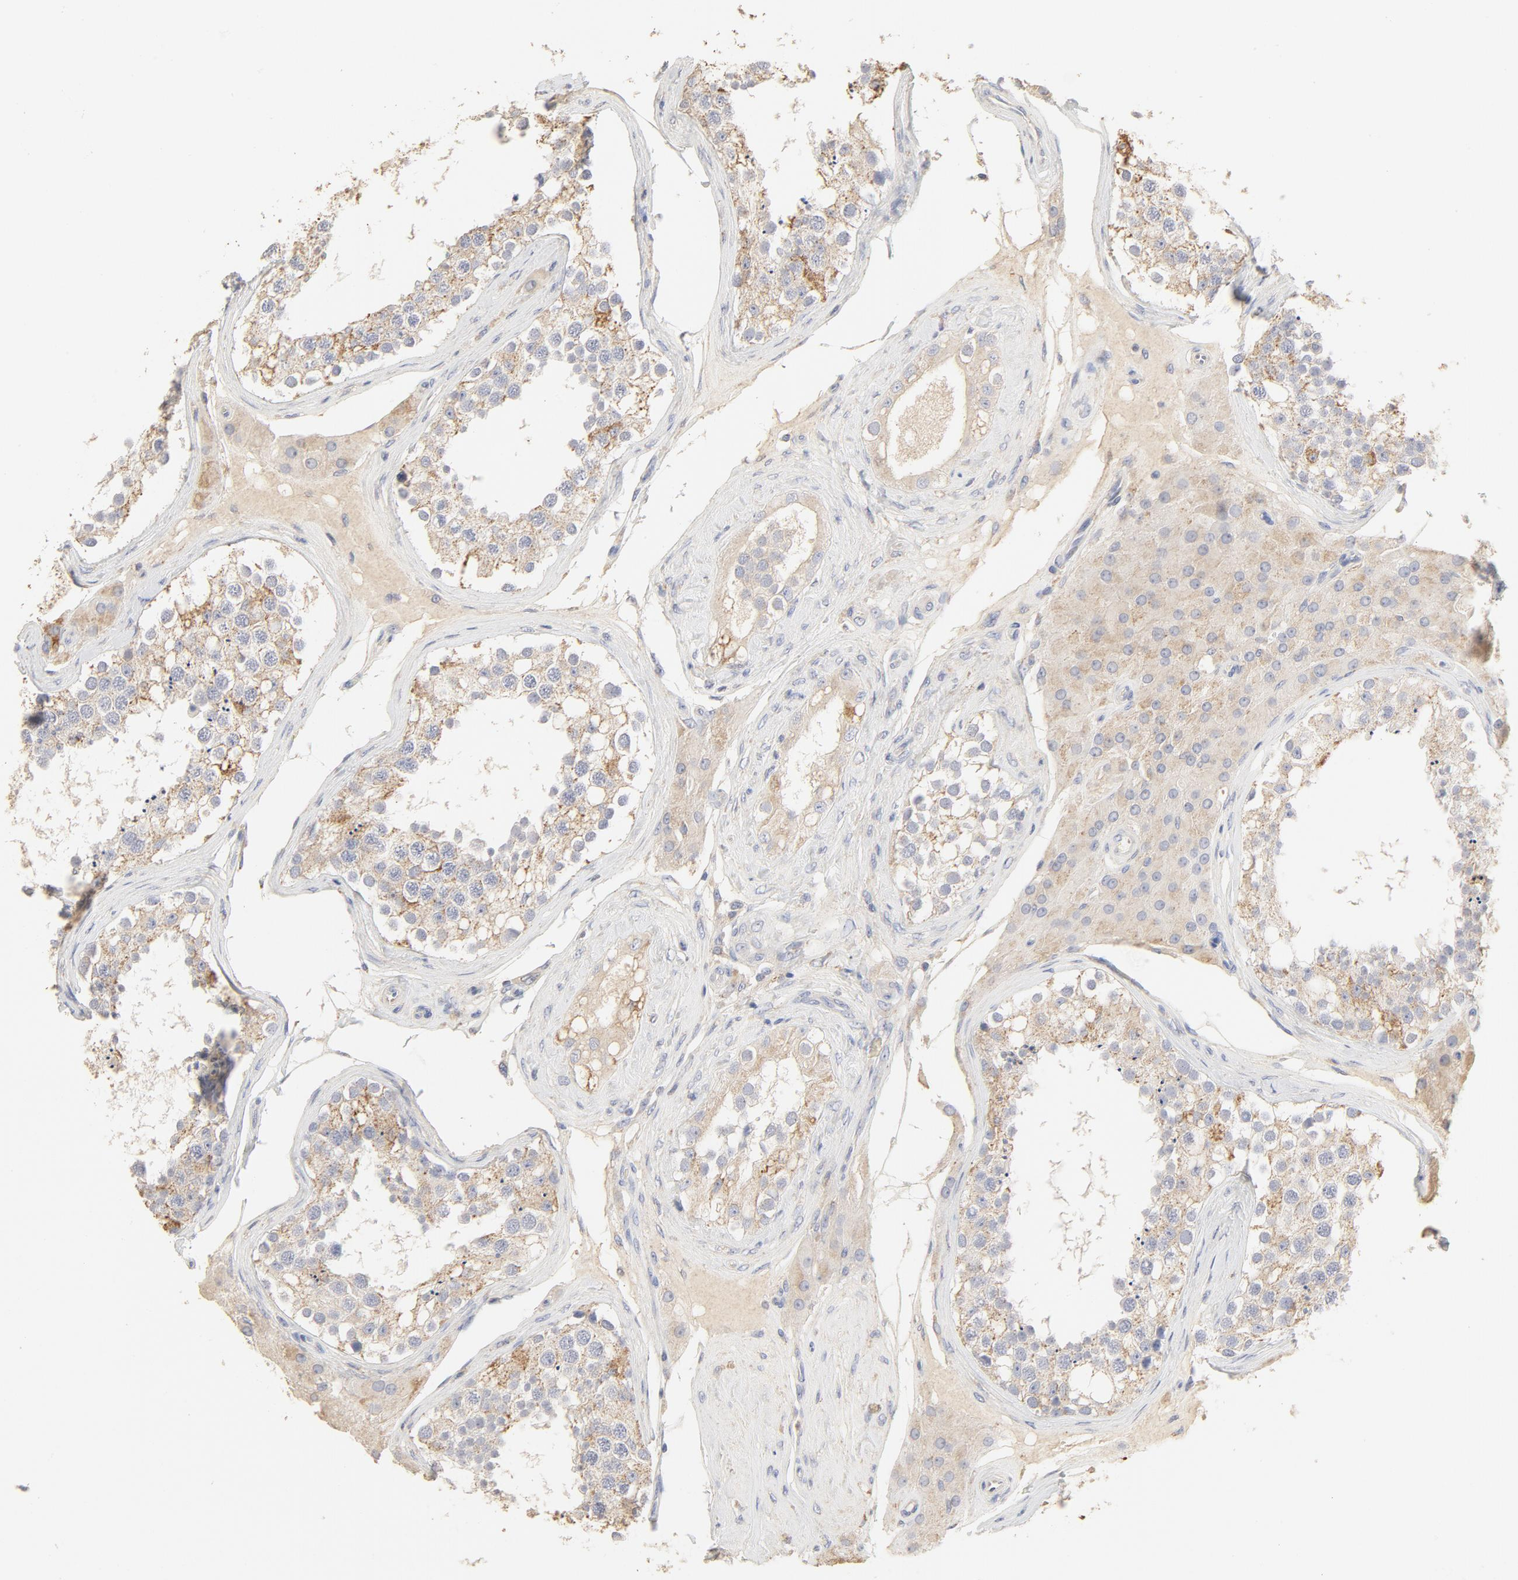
{"staining": {"intensity": "negative", "quantity": "none", "location": "none"}, "tissue": "testis", "cell_type": "Cells in seminiferous ducts", "image_type": "normal", "snomed": [{"axis": "morphology", "description": "Normal tissue, NOS"}, {"axis": "topography", "description": "Testis"}], "caption": "A histopathology image of human testis is negative for staining in cells in seminiferous ducts. The staining was performed using DAB (3,3'-diaminobenzidine) to visualize the protein expression in brown, while the nuclei were stained in blue with hematoxylin (Magnification: 20x).", "gene": "FCGBP", "patient": {"sex": "male", "age": 68}}